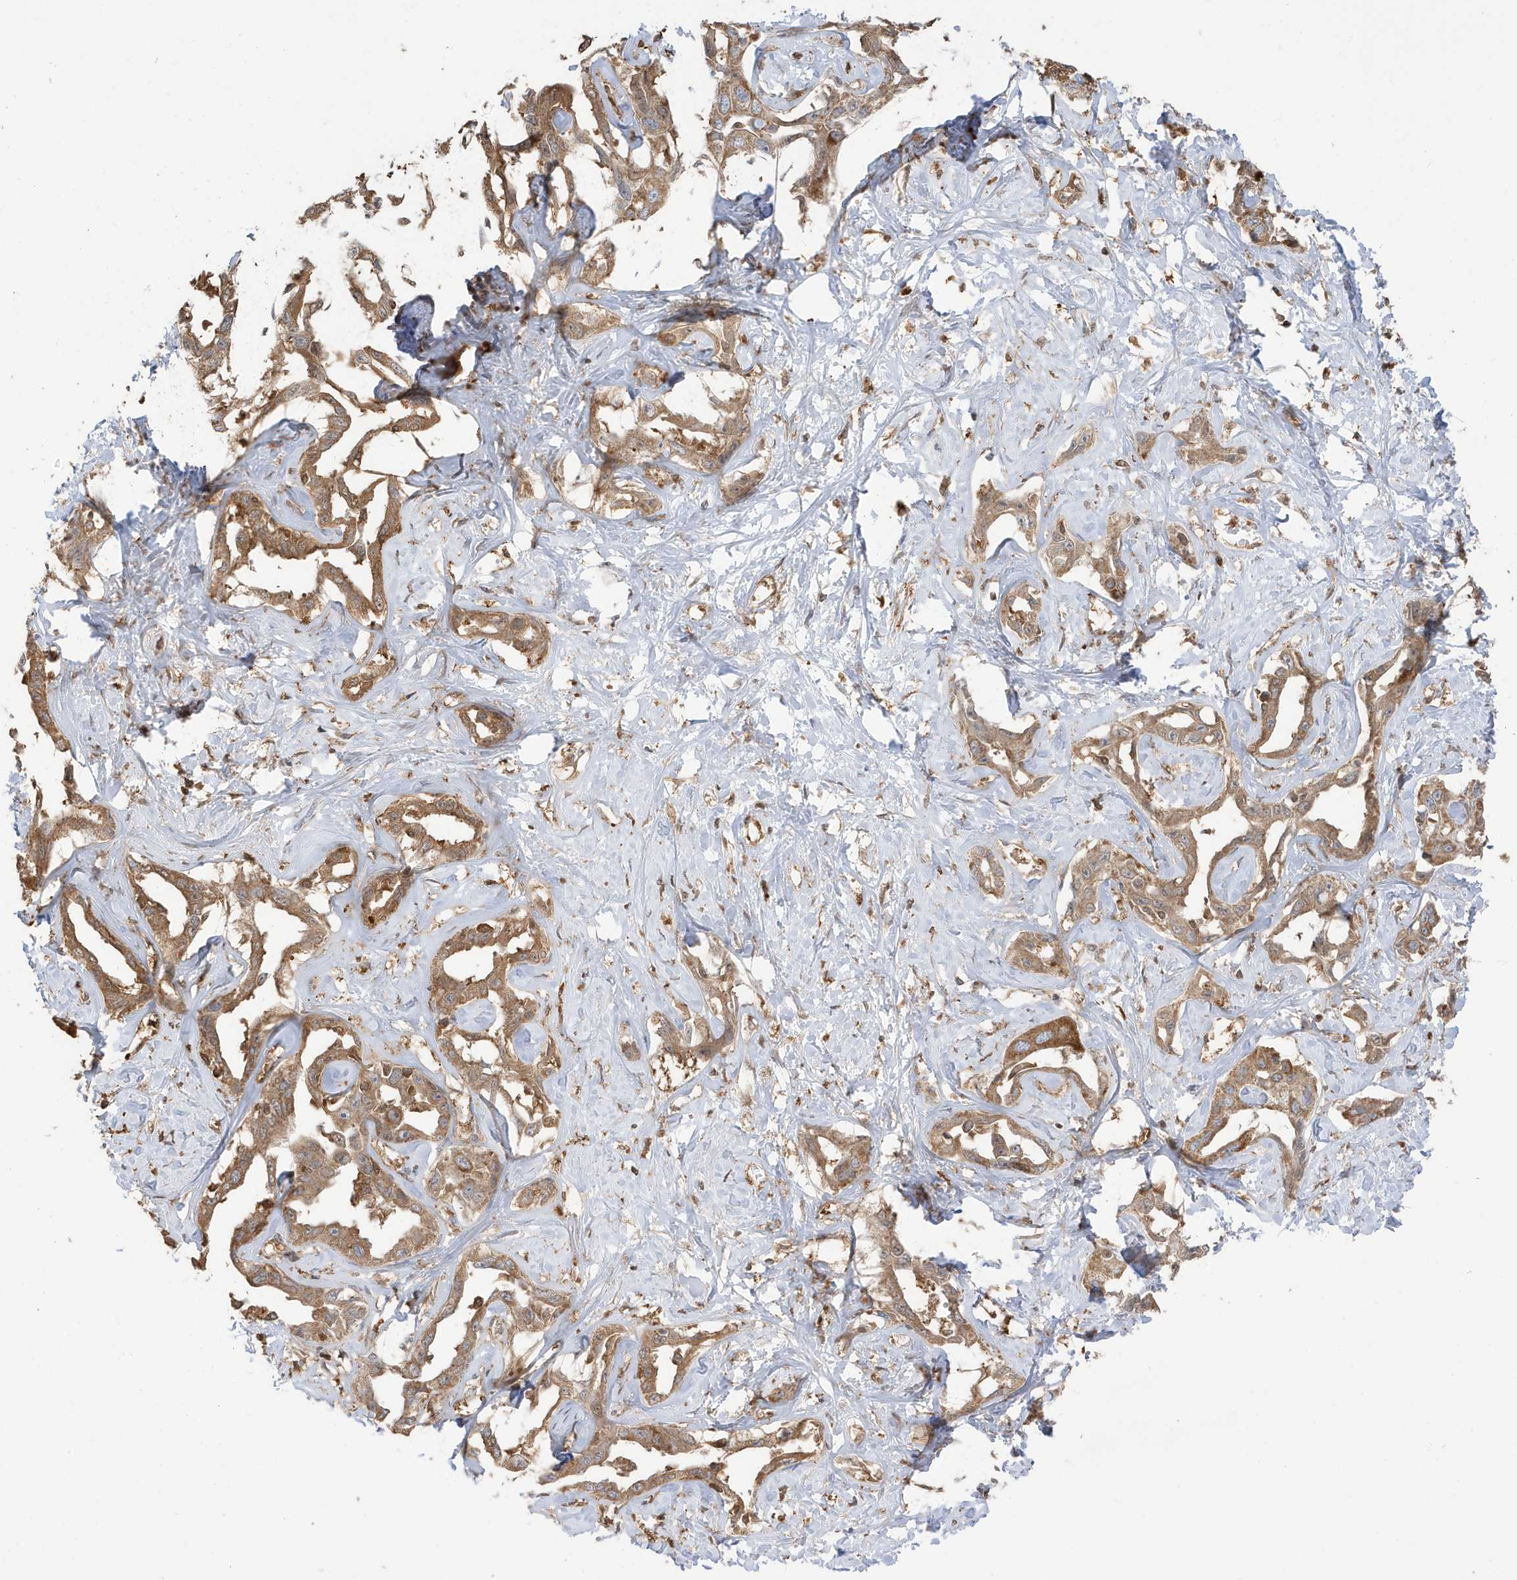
{"staining": {"intensity": "moderate", "quantity": ">75%", "location": "cytoplasmic/membranous"}, "tissue": "liver cancer", "cell_type": "Tumor cells", "image_type": "cancer", "snomed": [{"axis": "morphology", "description": "Cholangiocarcinoma"}, {"axis": "topography", "description": "Liver"}], "caption": "A photomicrograph showing moderate cytoplasmic/membranous staining in approximately >75% of tumor cells in liver cancer, as visualized by brown immunohistochemical staining.", "gene": "AZI2", "patient": {"sex": "male", "age": 59}}